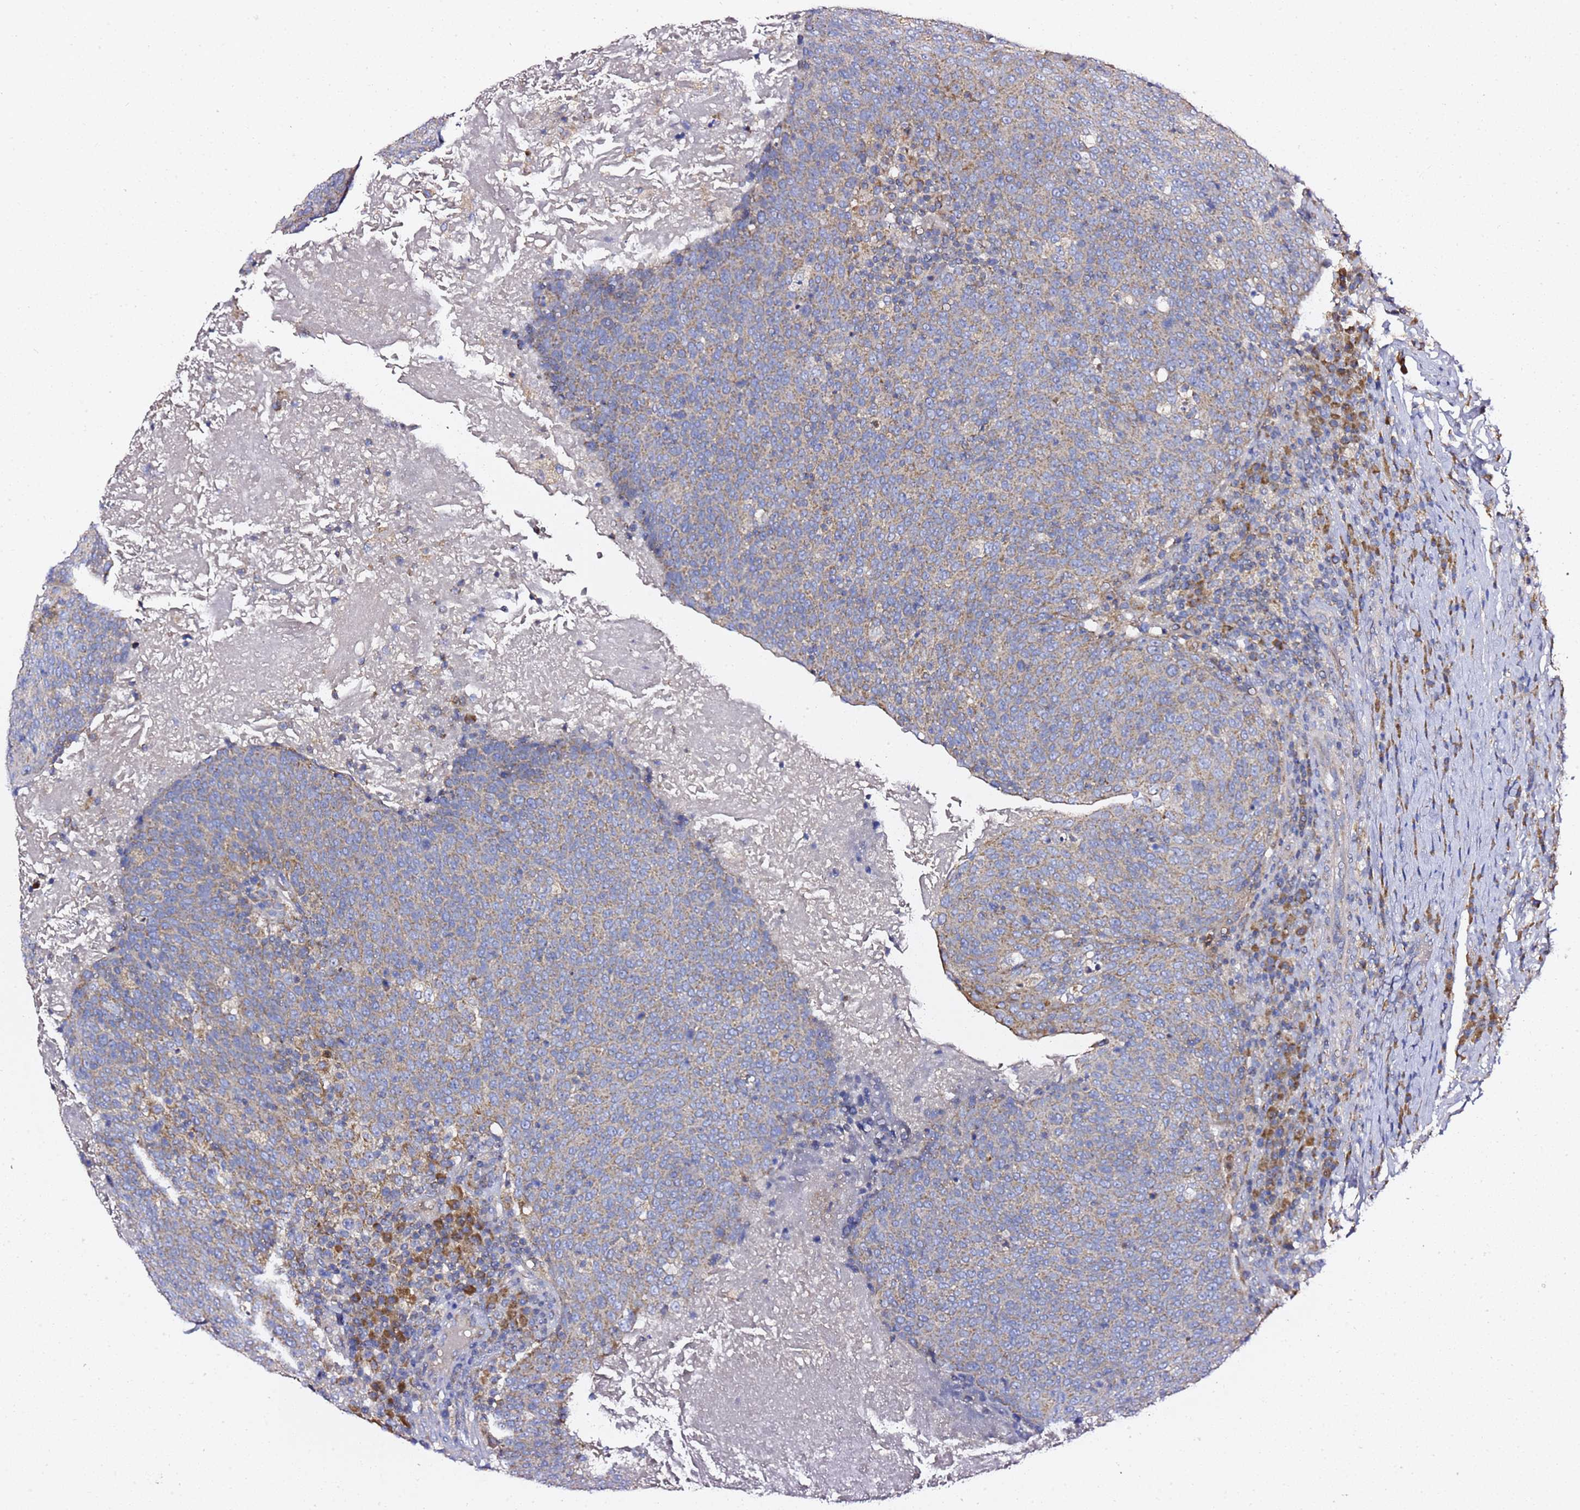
{"staining": {"intensity": "weak", "quantity": ">75%", "location": "cytoplasmic/membranous"}, "tissue": "head and neck cancer", "cell_type": "Tumor cells", "image_type": "cancer", "snomed": [{"axis": "morphology", "description": "Squamous cell carcinoma, NOS"}, {"axis": "morphology", "description": "Squamous cell carcinoma, metastatic, NOS"}, {"axis": "topography", "description": "Lymph node"}, {"axis": "topography", "description": "Head-Neck"}], "caption": "Head and neck cancer stained for a protein exhibits weak cytoplasmic/membranous positivity in tumor cells. Nuclei are stained in blue.", "gene": "C19orf12", "patient": {"sex": "male", "age": 62}}